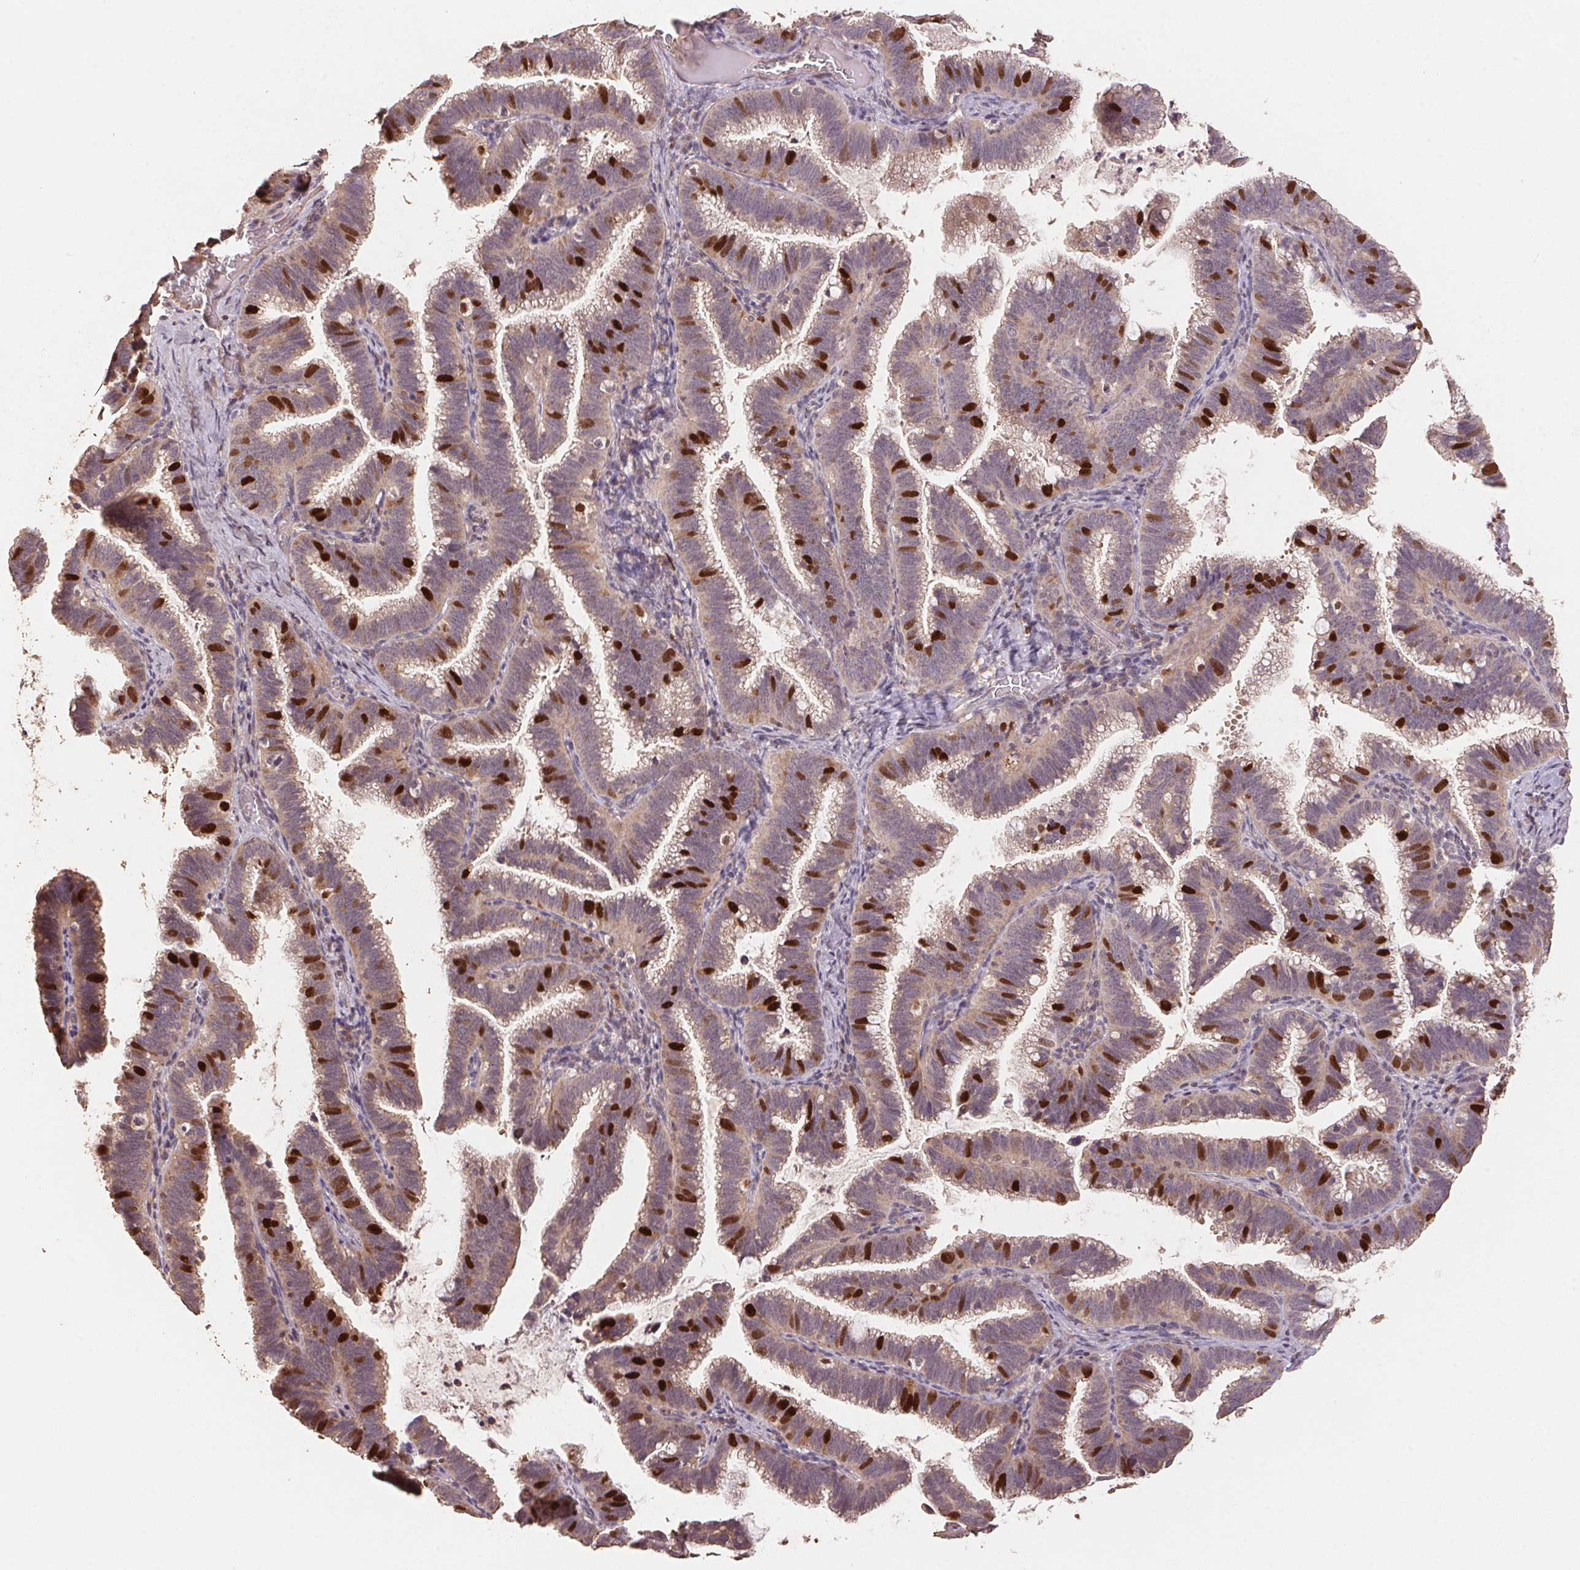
{"staining": {"intensity": "strong", "quantity": "<25%", "location": "nuclear"}, "tissue": "cervical cancer", "cell_type": "Tumor cells", "image_type": "cancer", "snomed": [{"axis": "morphology", "description": "Adenocarcinoma, NOS"}, {"axis": "topography", "description": "Cervix"}], "caption": "Cervical cancer tissue shows strong nuclear staining in about <25% of tumor cells, visualized by immunohistochemistry. The staining was performed using DAB to visualize the protein expression in brown, while the nuclei were stained in blue with hematoxylin (Magnification: 20x).", "gene": "CENPF", "patient": {"sex": "female", "age": 61}}